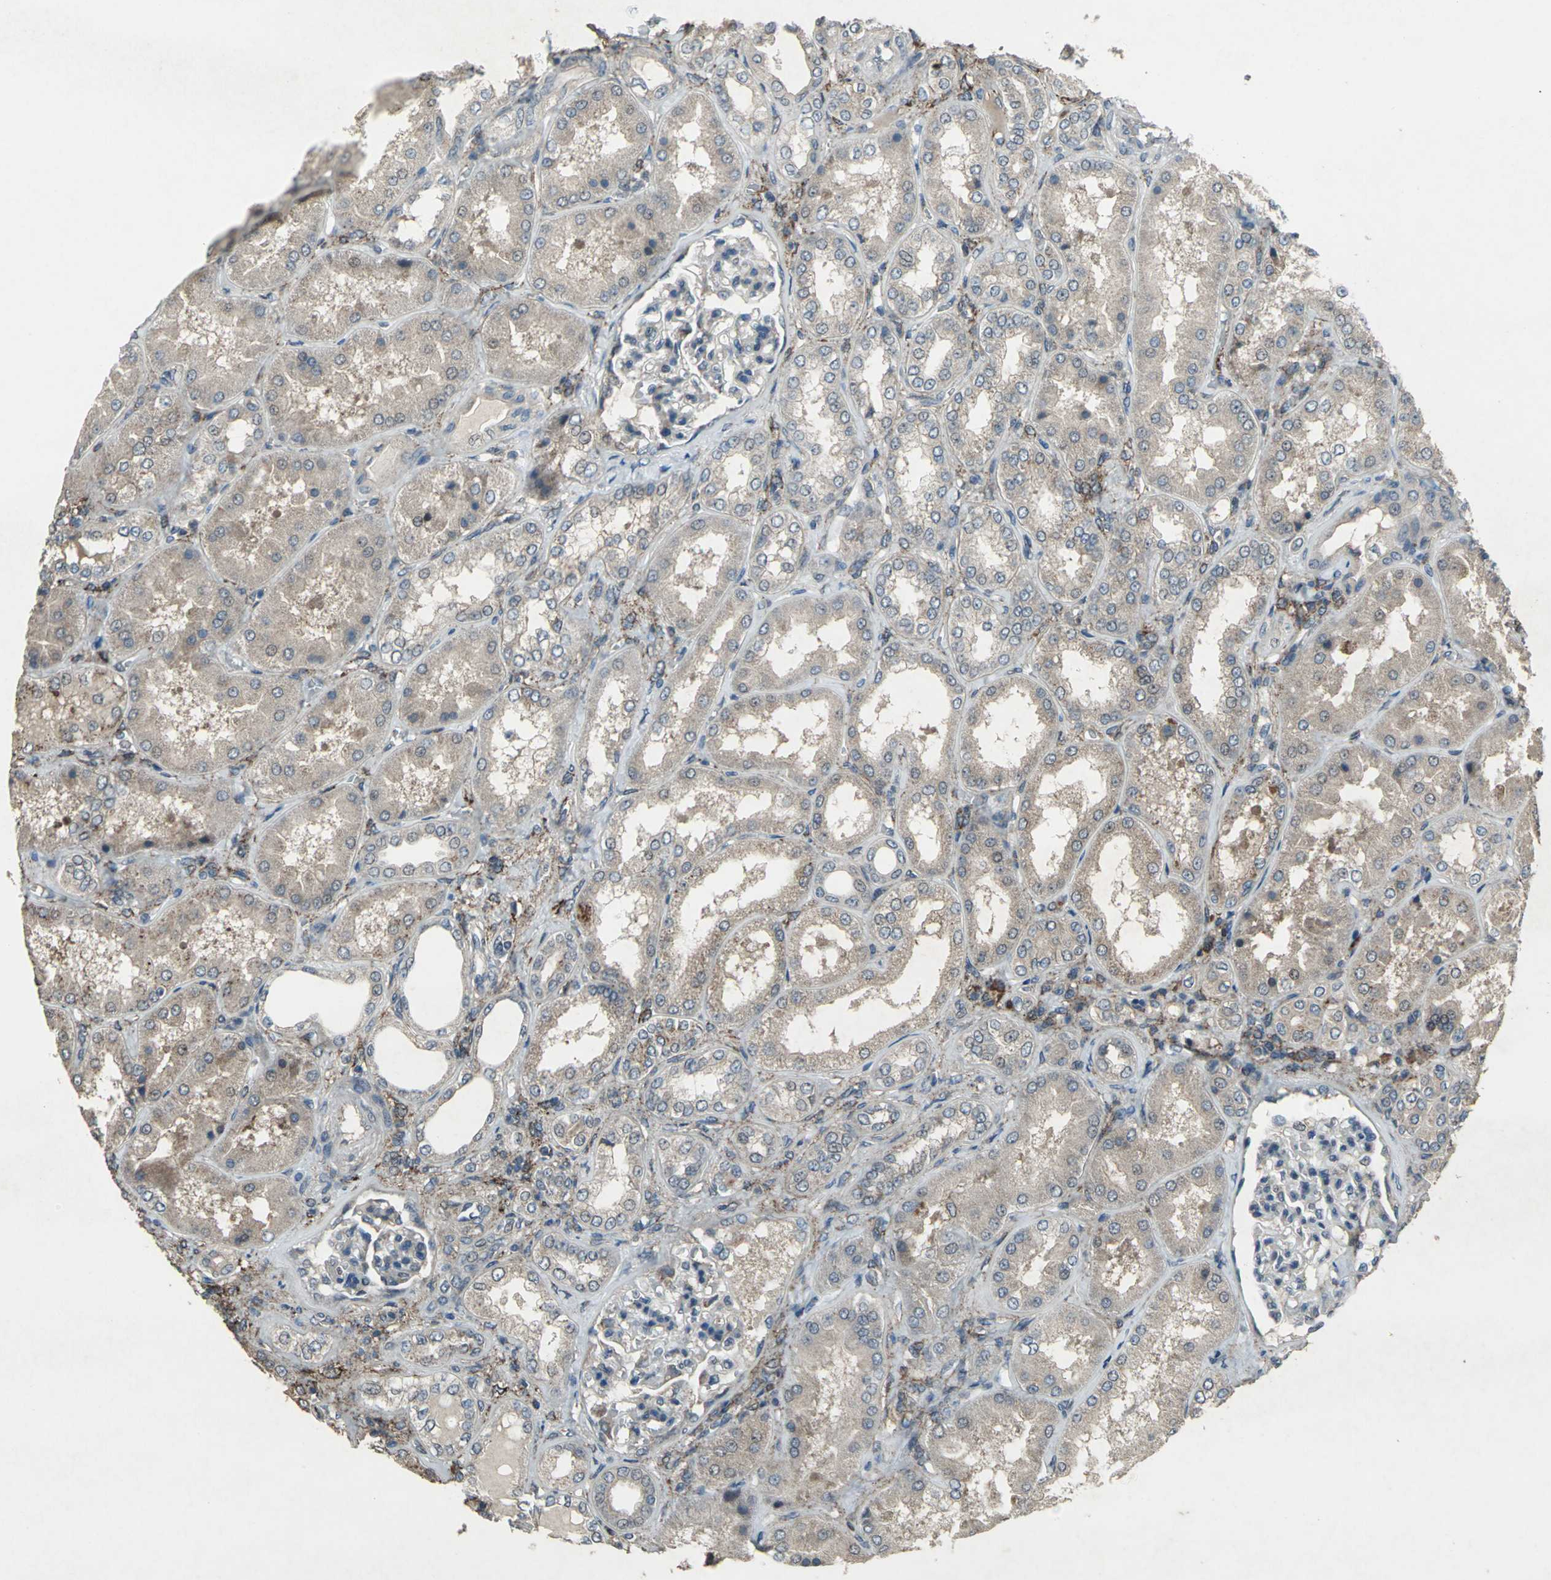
{"staining": {"intensity": "weak", "quantity": "25%-75%", "location": "cytoplasmic/membranous"}, "tissue": "kidney", "cell_type": "Cells in glomeruli", "image_type": "normal", "snomed": [{"axis": "morphology", "description": "Normal tissue, NOS"}, {"axis": "topography", "description": "Kidney"}], "caption": "Protein staining displays weak cytoplasmic/membranous positivity in about 25%-75% of cells in glomeruli in normal kidney. (DAB (3,3'-diaminobenzidine) = brown stain, brightfield microscopy at high magnification).", "gene": "SEPTIN4", "patient": {"sex": "female", "age": 56}}